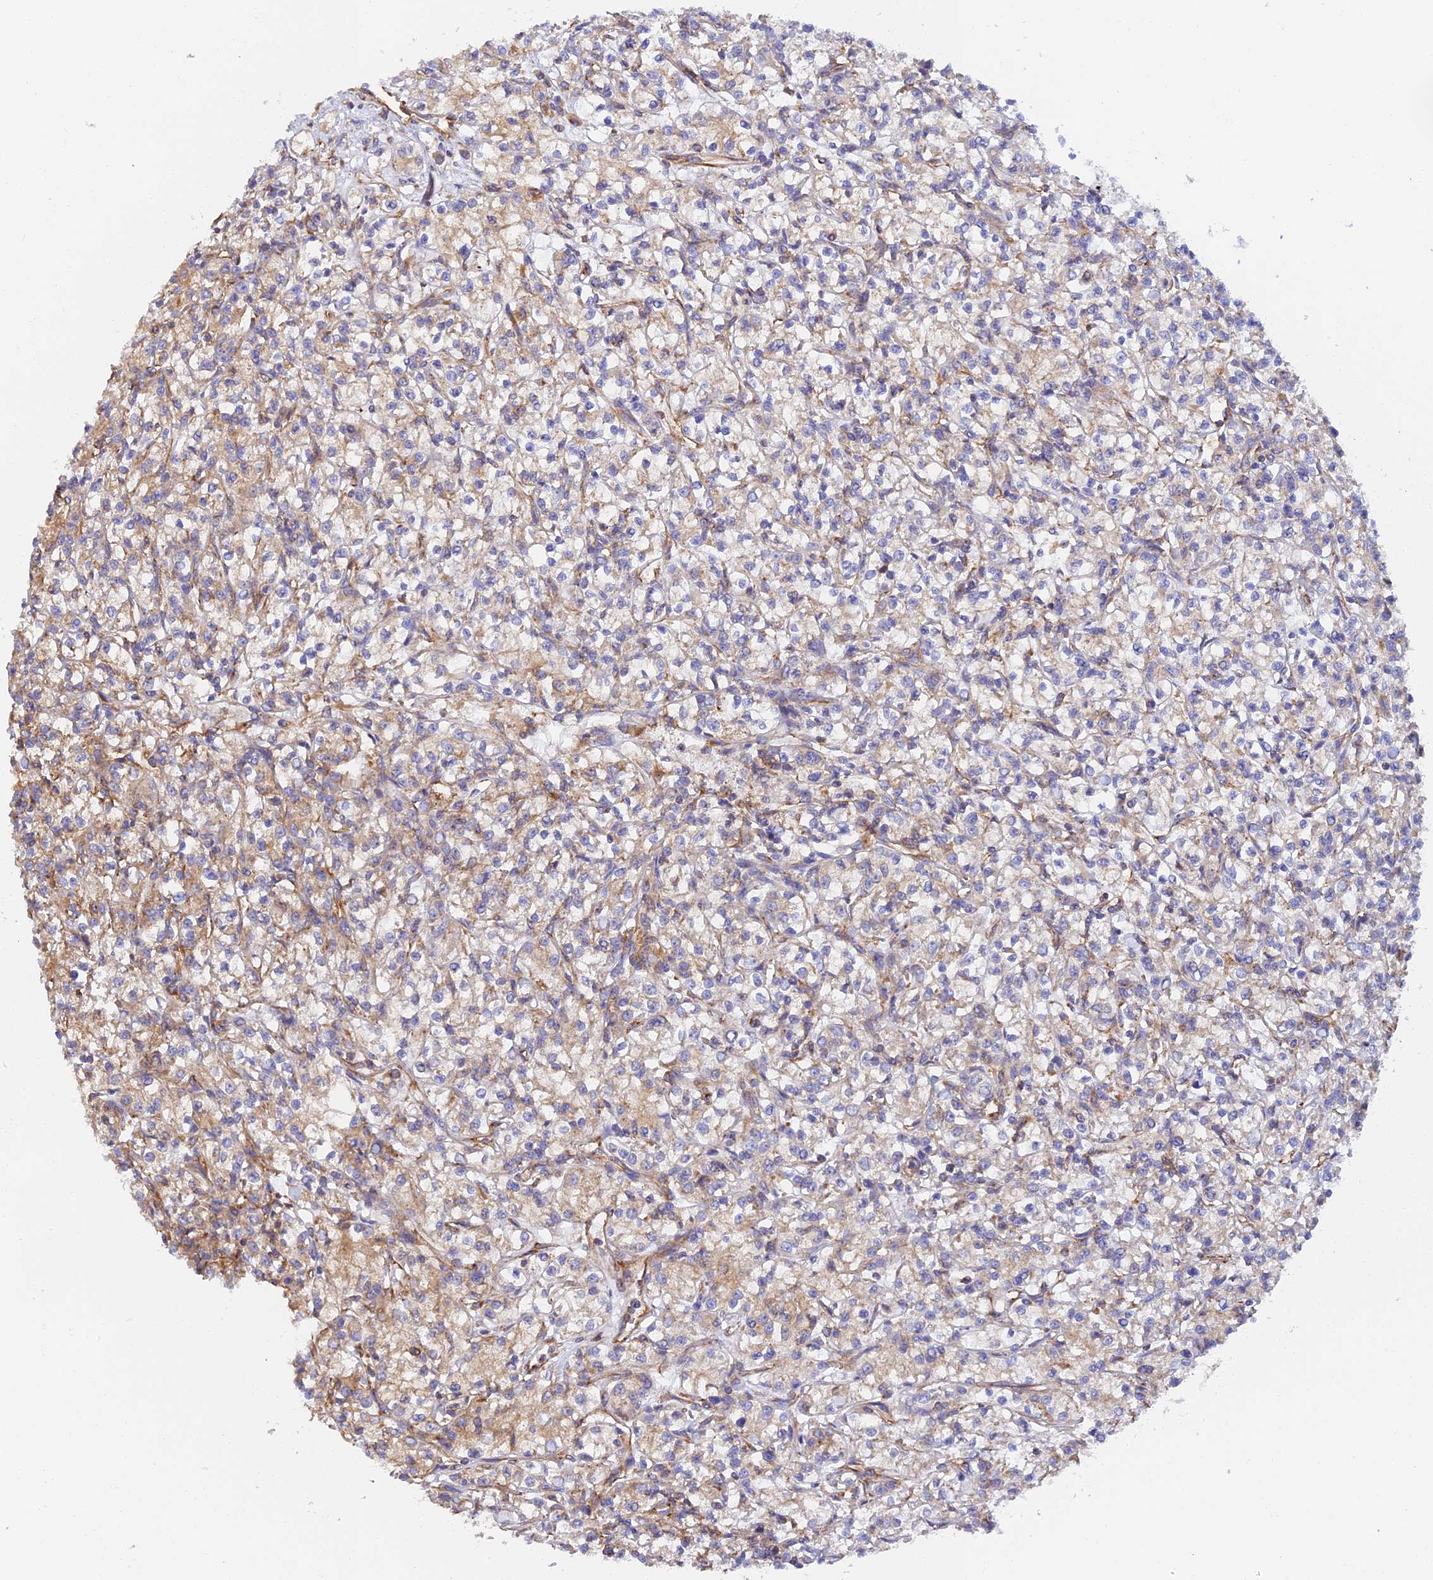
{"staining": {"intensity": "moderate", "quantity": "<25%", "location": "cytoplasmic/membranous"}, "tissue": "renal cancer", "cell_type": "Tumor cells", "image_type": "cancer", "snomed": [{"axis": "morphology", "description": "Adenocarcinoma, NOS"}, {"axis": "topography", "description": "Kidney"}], "caption": "The image reveals staining of renal cancer, revealing moderate cytoplasmic/membranous protein staining (brown color) within tumor cells.", "gene": "DCTN2", "patient": {"sex": "female", "age": 59}}